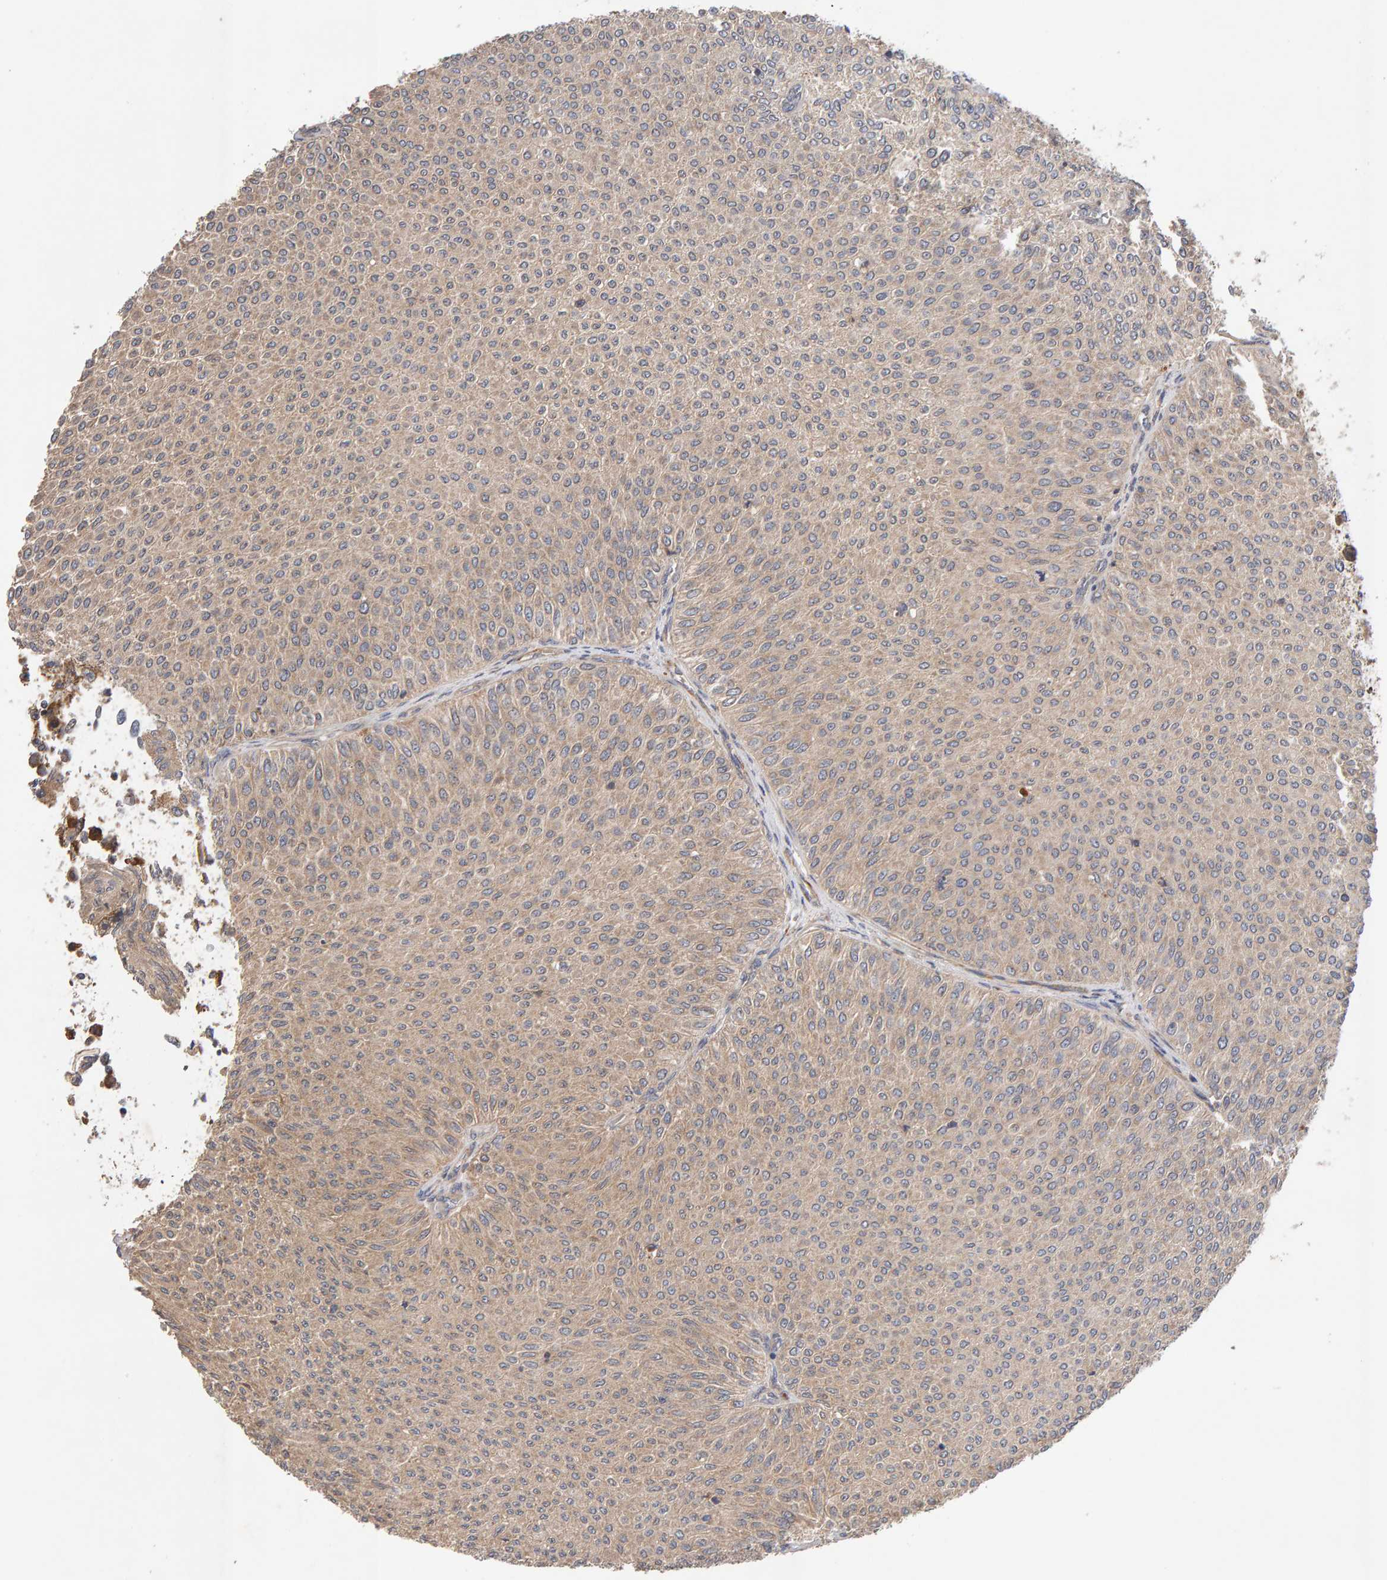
{"staining": {"intensity": "weak", "quantity": ">75%", "location": "cytoplasmic/membranous"}, "tissue": "urothelial cancer", "cell_type": "Tumor cells", "image_type": "cancer", "snomed": [{"axis": "morphology", "description": "Urothelial carcinoma, Low grade"}, {"axis": "topography", "description": "Urinary bladder"}], "caption": "Urothelial cancer tissue reveals weak cytoplasmic/membranous positivity in approximately >75% of tumor cells, visualized by immunohistochemistry. The staining was performed using DAB, with brown indicating positive protein expression. Nuclei are stained blue with hematoxylin.", "gene": "RNF19A", "patient": {"sex": "male", "age": 78}}